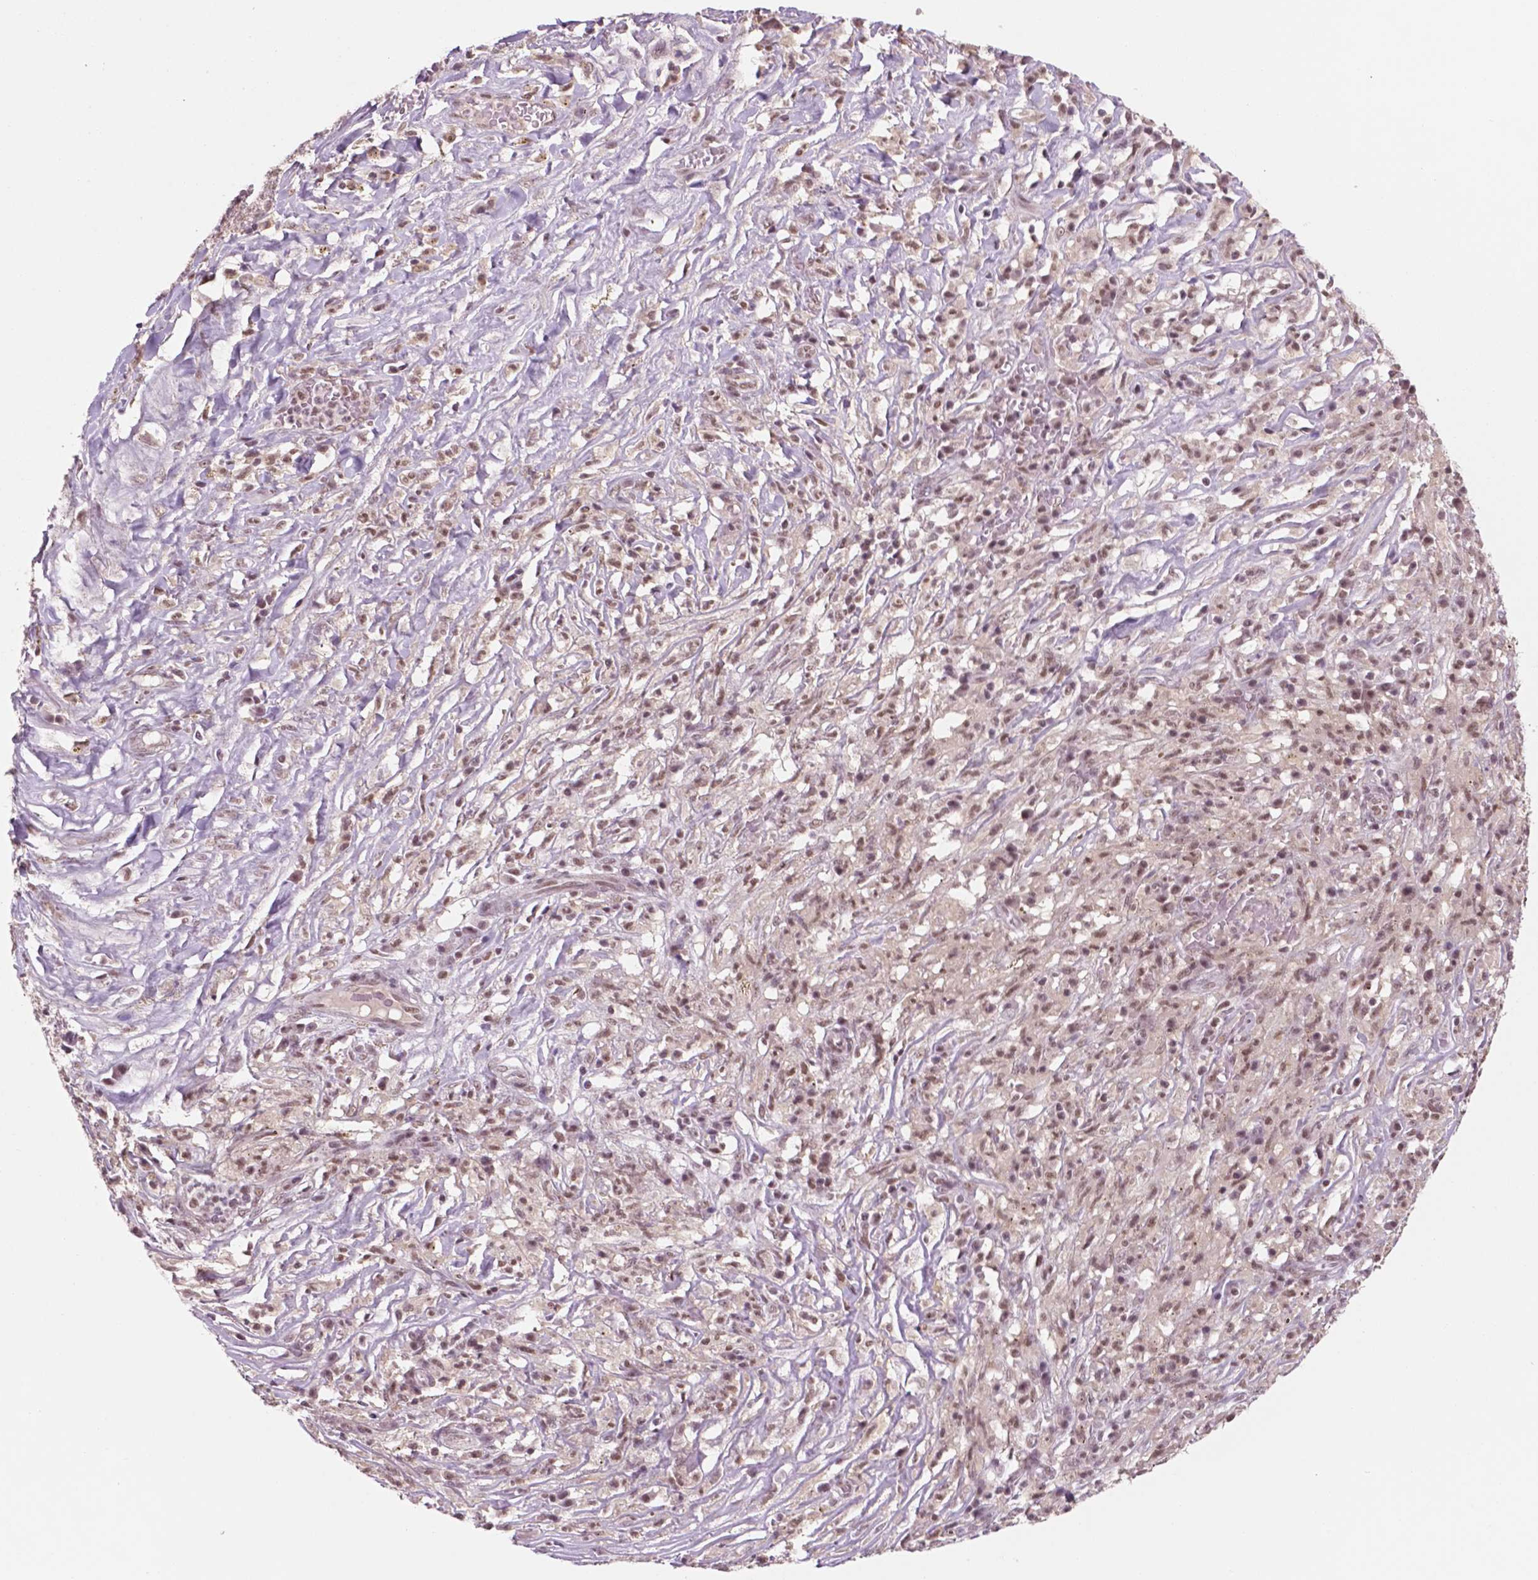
{"staining": {"intensity": "moderate", "quantity": ">75%", "location": "nuclear"}, "tissue": "melanoma", "cell_type": "Tumor cells", "image_type": "cancer", "snomed": [{"axis": "morphology", "description": "Malignant melanoma, NOS"}, {"axis": "topography", "description": "Skin"}], "caption": "Melanoma stained with a brown dye reveals moderate nuclear positive expression in approximately >75% of tumor cells.", "gene": "CTR9", "patient": {"sex": "female", "age": 91}}